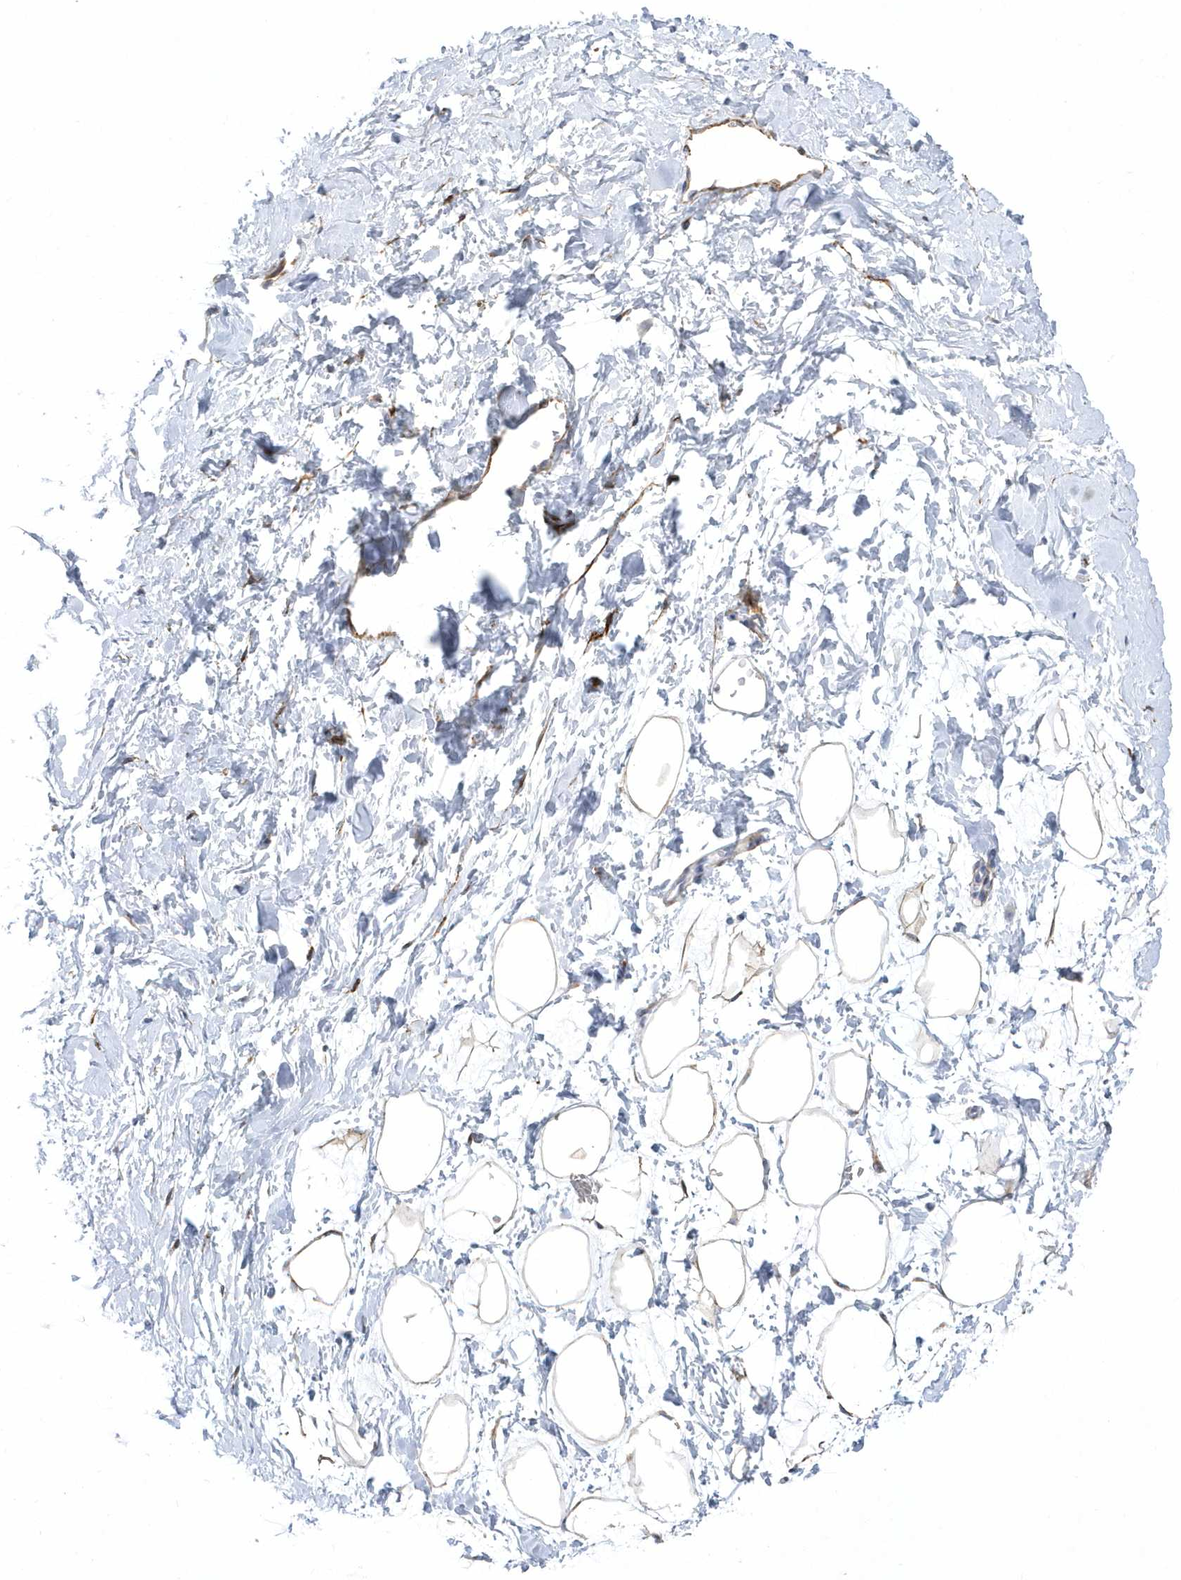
{"staining": {"intensity": "weak", "quantity": "<25%", "location": "cytoplasmic/membranous"}, "tissue": "breast", "cell_type": "Adipocytes", "image_type": "normal", "snomed": [{"axis": "morphology", "description": "Normal tissue, NOS"}, {"axis": "morphology", "description": "Adenoma, NOS"}, {"axis": "topography", "description": "Breast"}], "caption": "The immunohistochemistry (IHC) micrograph has no significant positivity in adipocytes of breast. The staining was performed using DAB to visualize the protein expression in brown, while the nuclei were stained in blue with hematoxylin (Magnification: 20x).", "gene": "WDR27", "patient": {"sex": "female", "age": 23}}